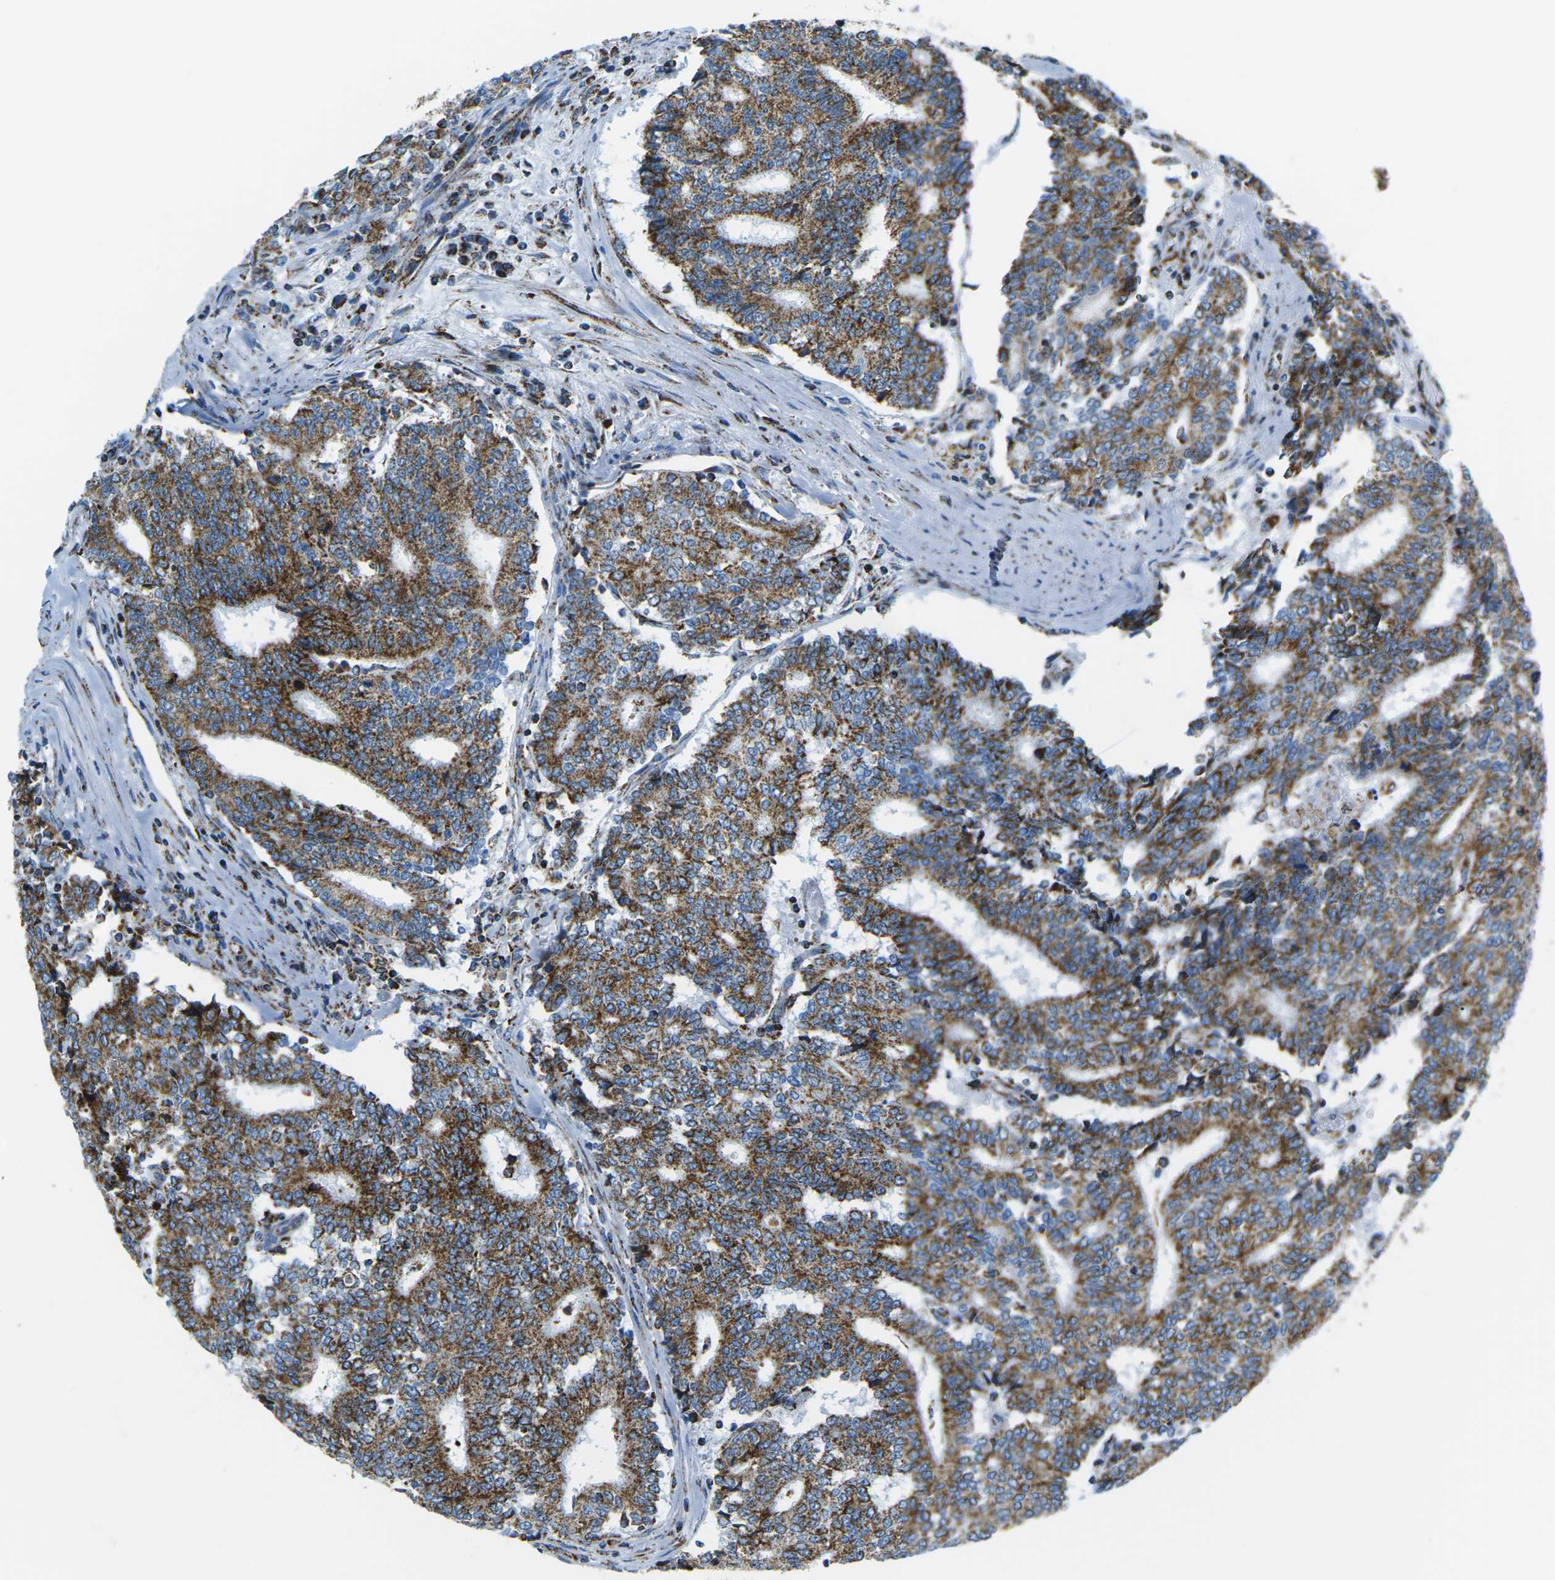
{"staining": {"intensity": "strong", "quantity": ">75%", "location": "cytoplasmic/membranous"}, "tissue": "prostate cancer", "cell_type": "Tumor cells", "image_type": "cancer", "snomed": [{"axis": "morphology", "description": "Normal tissue, NOS"}, {"axis": "morphology", "description": "Adenocarcinoma, High grade"}, {"axis": "topography", "description": "Prostate"}, {"axis": "topography", "description": "Seminal veicle"}], "caption": "Immunohistochemistry (IHC) micrograph of neoplastic tissue: human prostate cancer (high-grade adenocarcinoma) stained using immunohistochemistry exhibits high levels of strong protein expression localized specifically in the cytoplasmic/membranous of tumor cells, appearing as a cytoplasmic/membranous brown color.", "gene": "COX6C", "patient": {"sex": "male", "age": 55}}